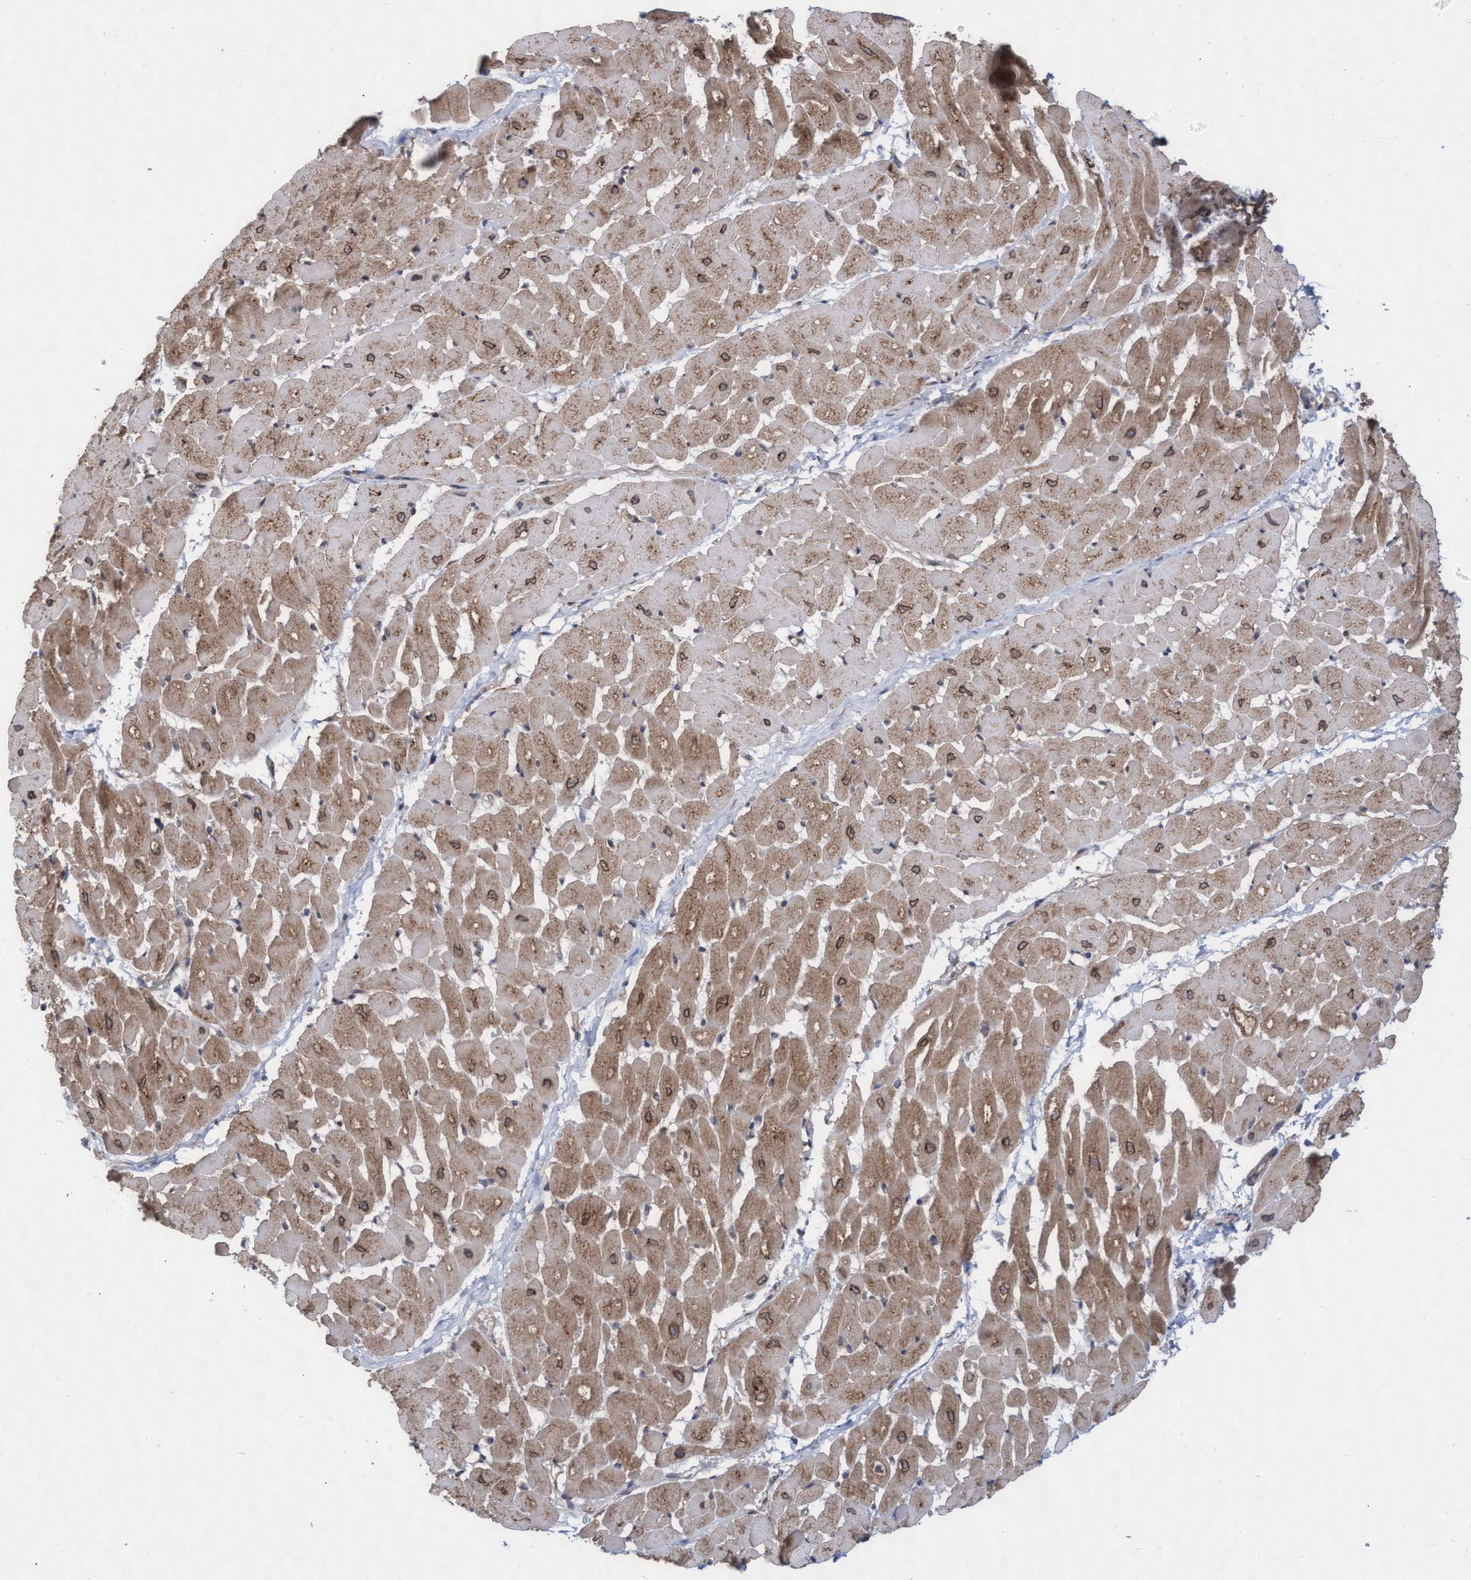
{"staining": {"intensity": "moderate", "quantity": "25%-75%", "location": "cytoplasmic/membranous"}, "tissue": "heart muscle", "cell_type": "Cardiomyocytes", "image_type": "normal", "snomed": [{"axis": "morphology", "description": "Normal tissue, NOS"}, {"axis": "topography", "description": "Heart"}], "caption": "Heart muscle stained for a protein (brown) shows moderate cytoplasmic/membranous positive expression in approximately 25%-75% of cardiomyocytes.", "gene": "ABCF2", "patient": {"sex": "male", "age": 45}}